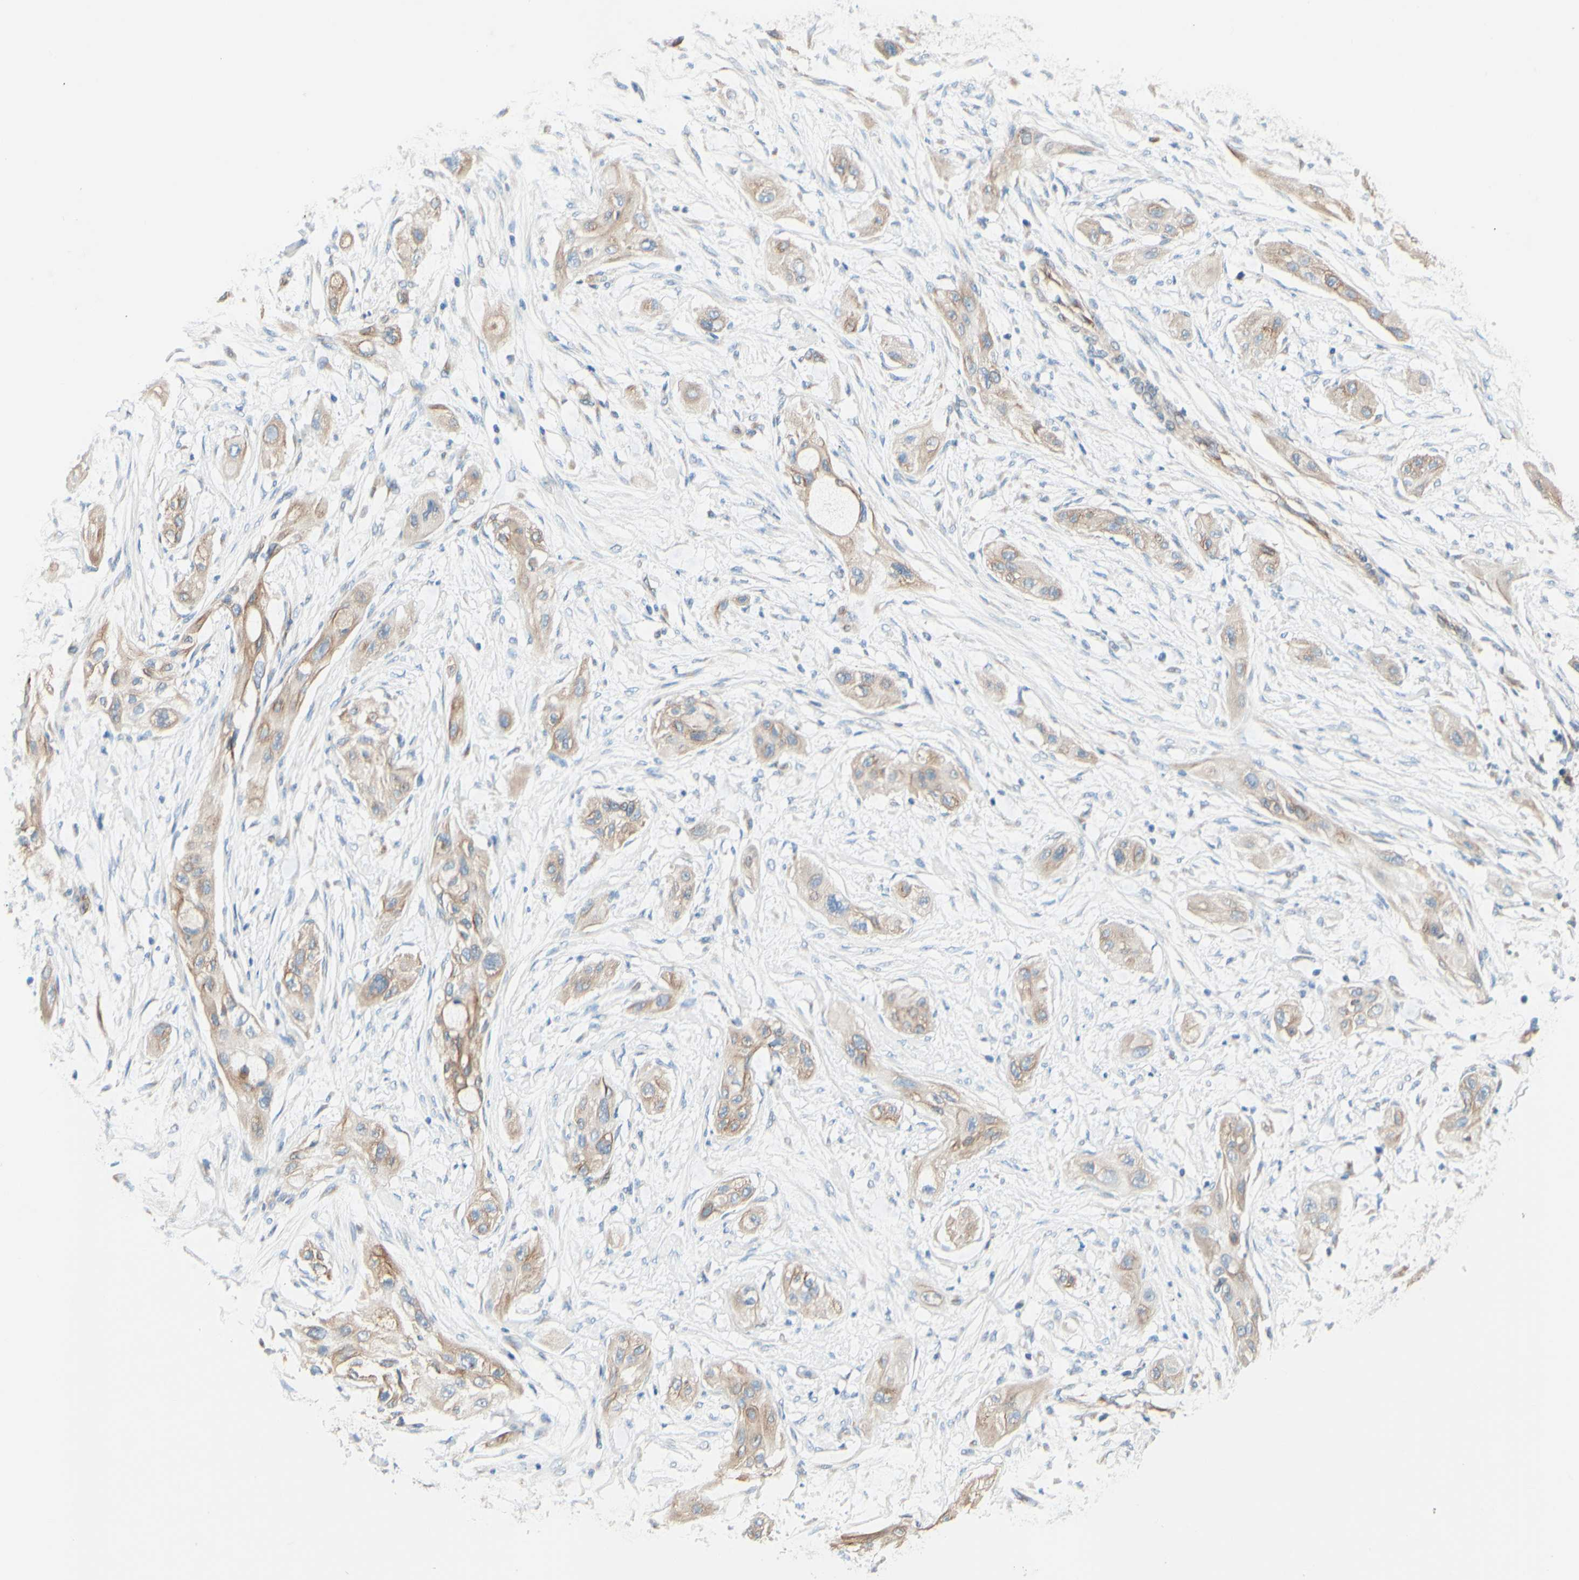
{"staining": {"intensity": "weak", "quantity": ">75%", "location": "cytoplasmic/membranous"}, "tissue": "lung cancer", "cell_type": "Tumor cells", "image_type": "cancer", "snomed": [{"axis": "morphology", "description": "Squamous cell carcinoma, NOS"}, {"axis": "topography", "description": "Lung"}], "caption": "Lung cancer (squamous cell carcinoma) stained with immunohistochemistry (IHC) demonstrates weak cytoplasmic/membranous expression in approximately >75% of tumor cells.", "gene": "ENDOD1", "patient": {"sex": "female", "age": 47}}